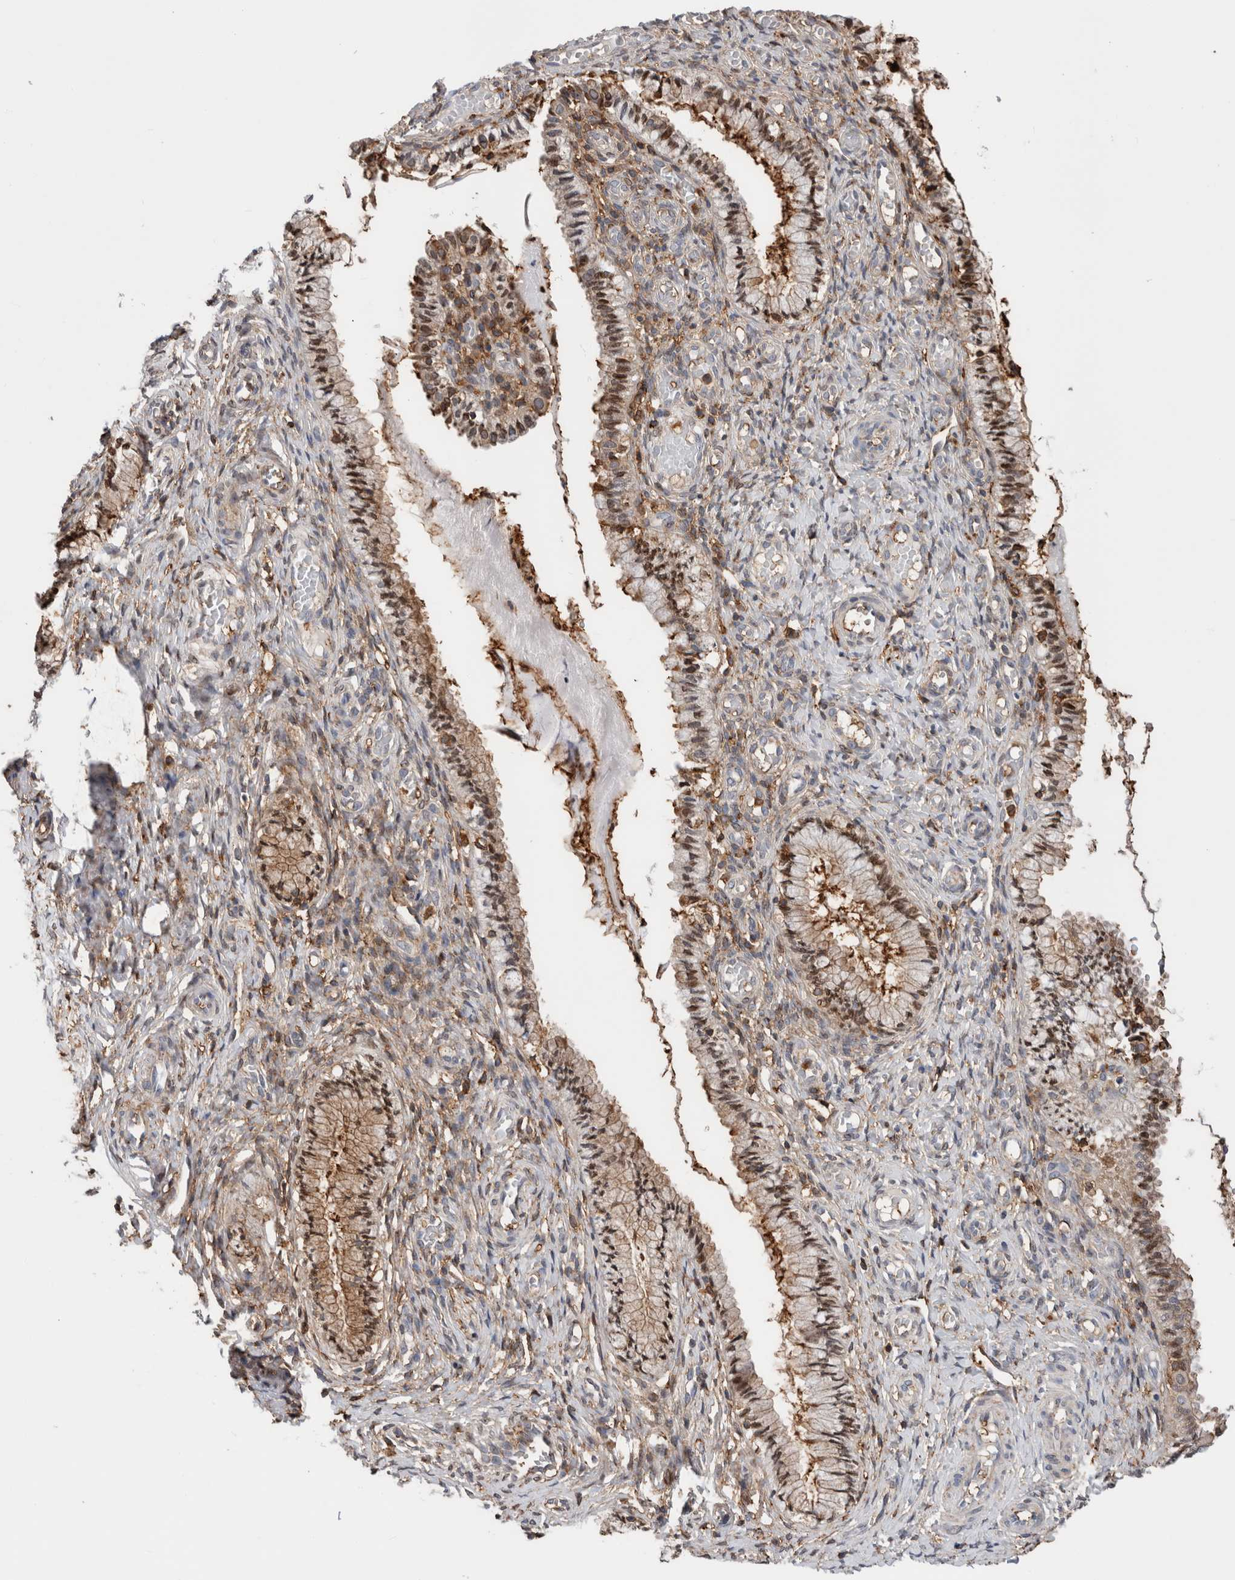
{"staining": {"intensity": "moderate", "quantity": "25%-75%", "location": "cytoplasmic/membranous,nuclear"}, "tissue": "cervix", "cell_type": "Glandular cells", "image_type": "normal", "snomed": [{"axis": "morphology", "description": "Normal tissue, NOS"}, {"axis": "topography", "description": "Cervix"}], "caption": "Protein expression analysis of normal cervix shows moderate cytoplasmic/membranous,nuclear staining in approximately 25%-75% of glandular cells.", "gene": "CCDC88B", "patient": {"sex": "female", "age": 27}}